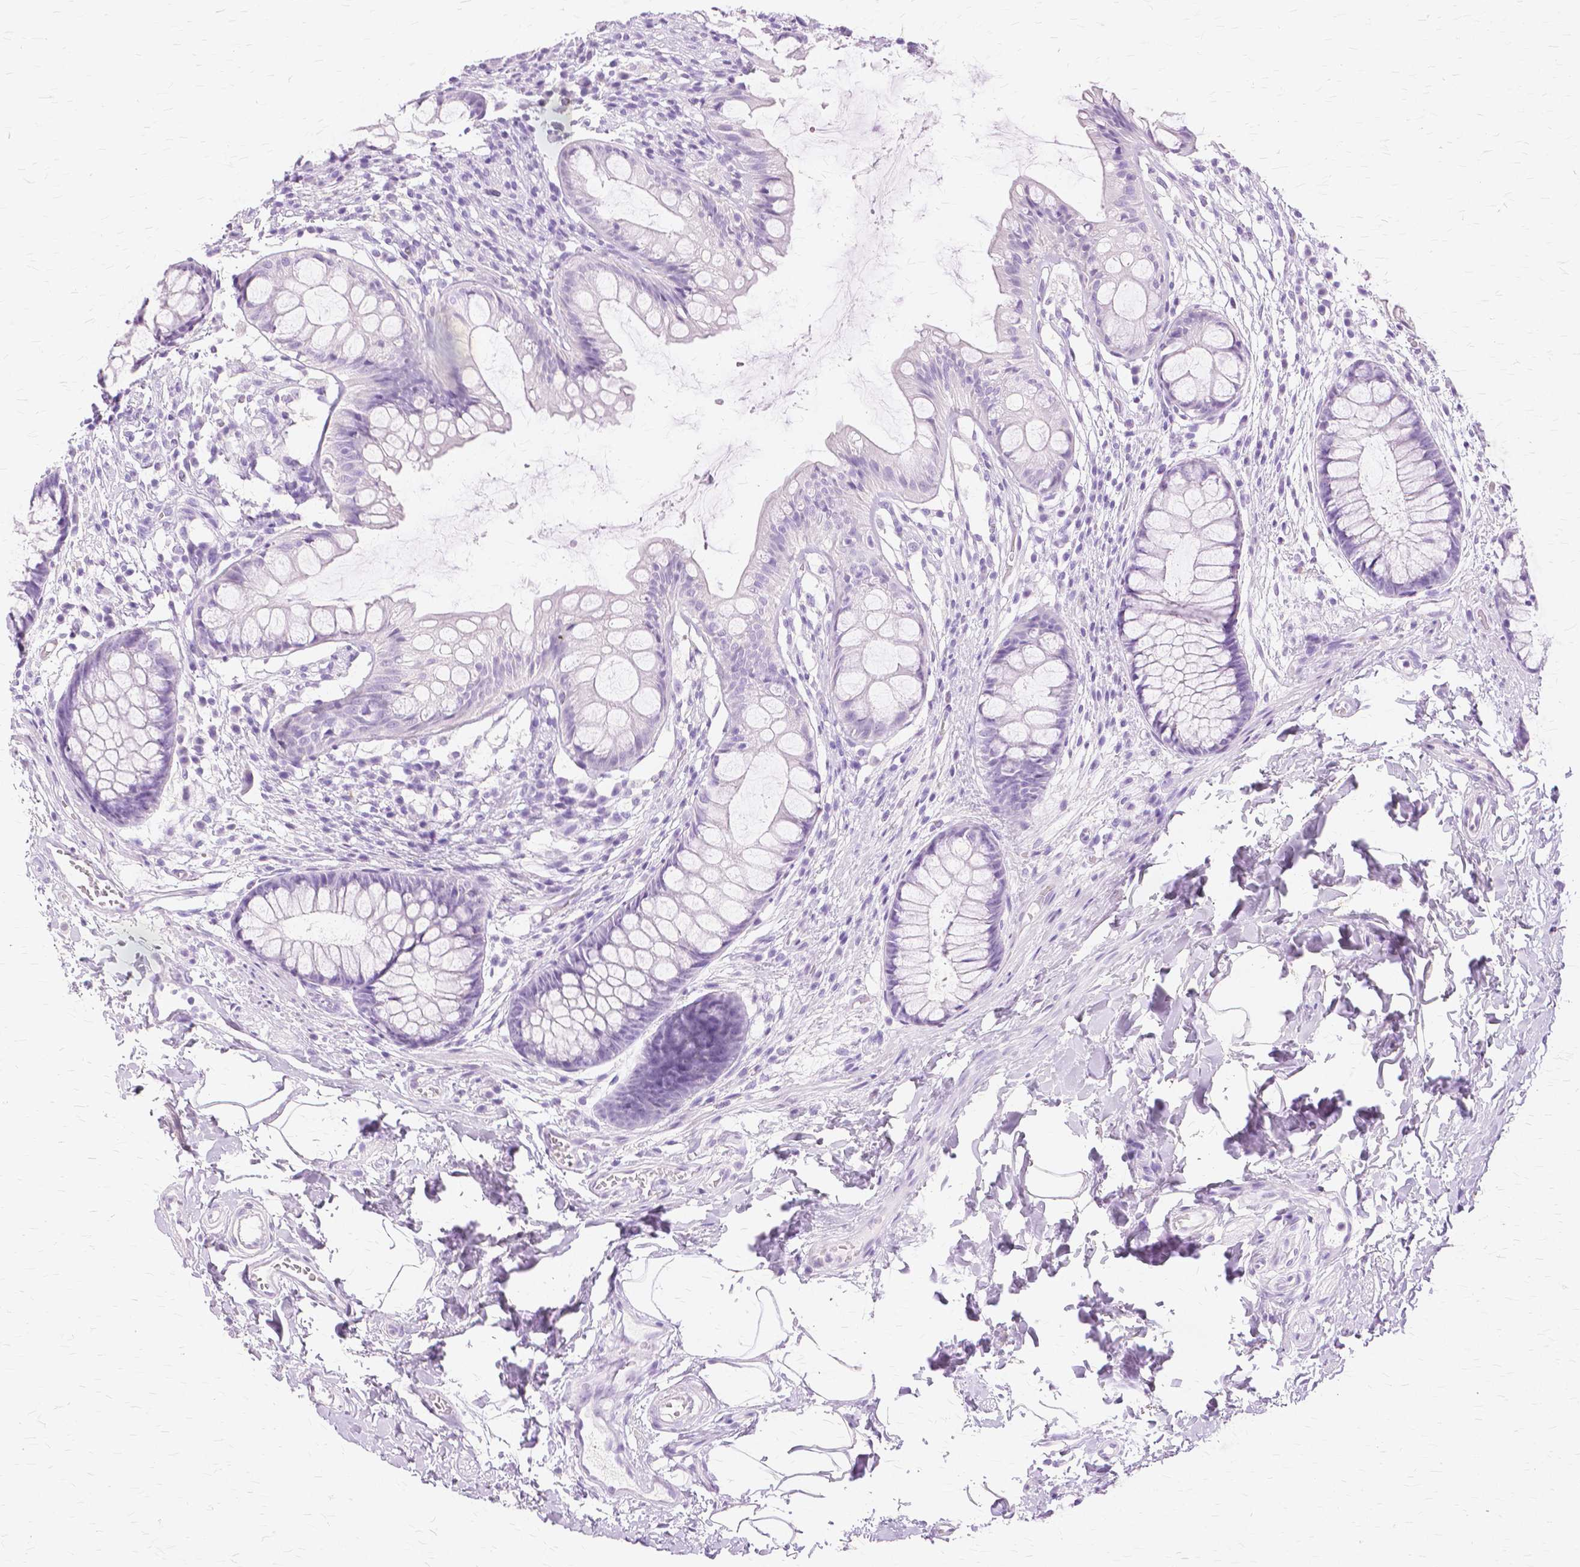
{"staining": {"intensity": "negative", "quantity": "none", "location": "none"}, "tissue": "rectum", "cell_type": "Glandular cells", "image_type": "normal", "snomed": [{"axis": "morphology", "description": "Normal tissue, NOS"}, {"axis": "topography", "description": "Rectum"}], "caption": "IHC micrograph of benign rectum stained for a protein (brown), which exhibits no expression in glandular cells. (DAB (3,3'-diaminobenzidine) immunohistochemistry visualized using brightfield microscopy, high magnification).", "gene": "TGM1", "patient": {"sex": "female", "age": 62}}